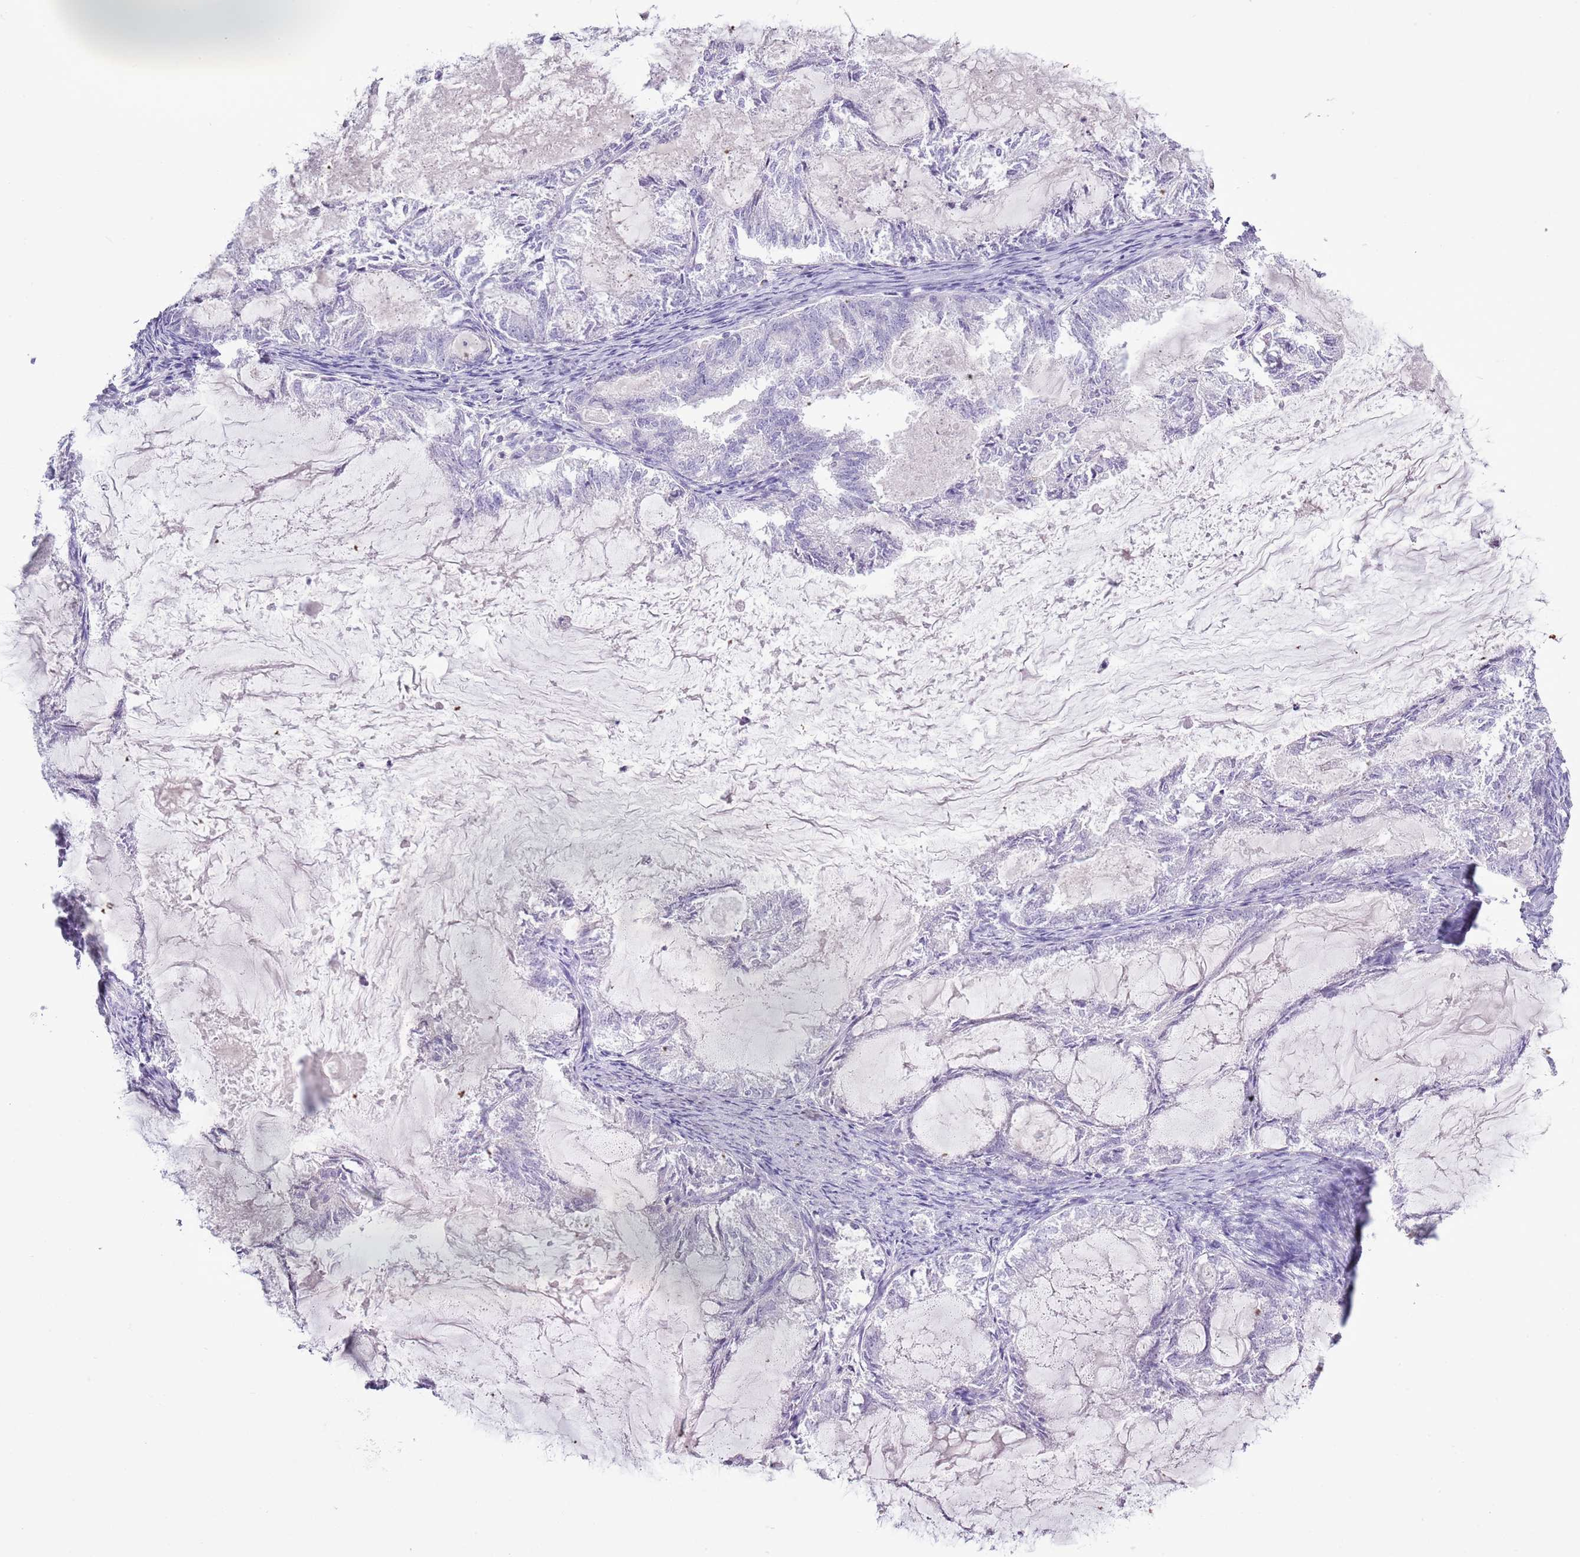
{"staining": {"intensity": "negative", "quantity": "none", "location": "none"}, "tissue": "endometrial cancer", "cell_type": "Tumor cells", "image_type": "cancer", "snomed": [{"axis": "morphology", "description": "Adenocarcinoma, NOS"}, {"axis": "topography", "description": "Endometrium"}], "caption": "This is an IHC photomicrograph of adenocarcinoma (endometrial). There is no staining in tumor cells.", "gene": "SLC23A1", "patient": {"sex": "female", "age": 86}}